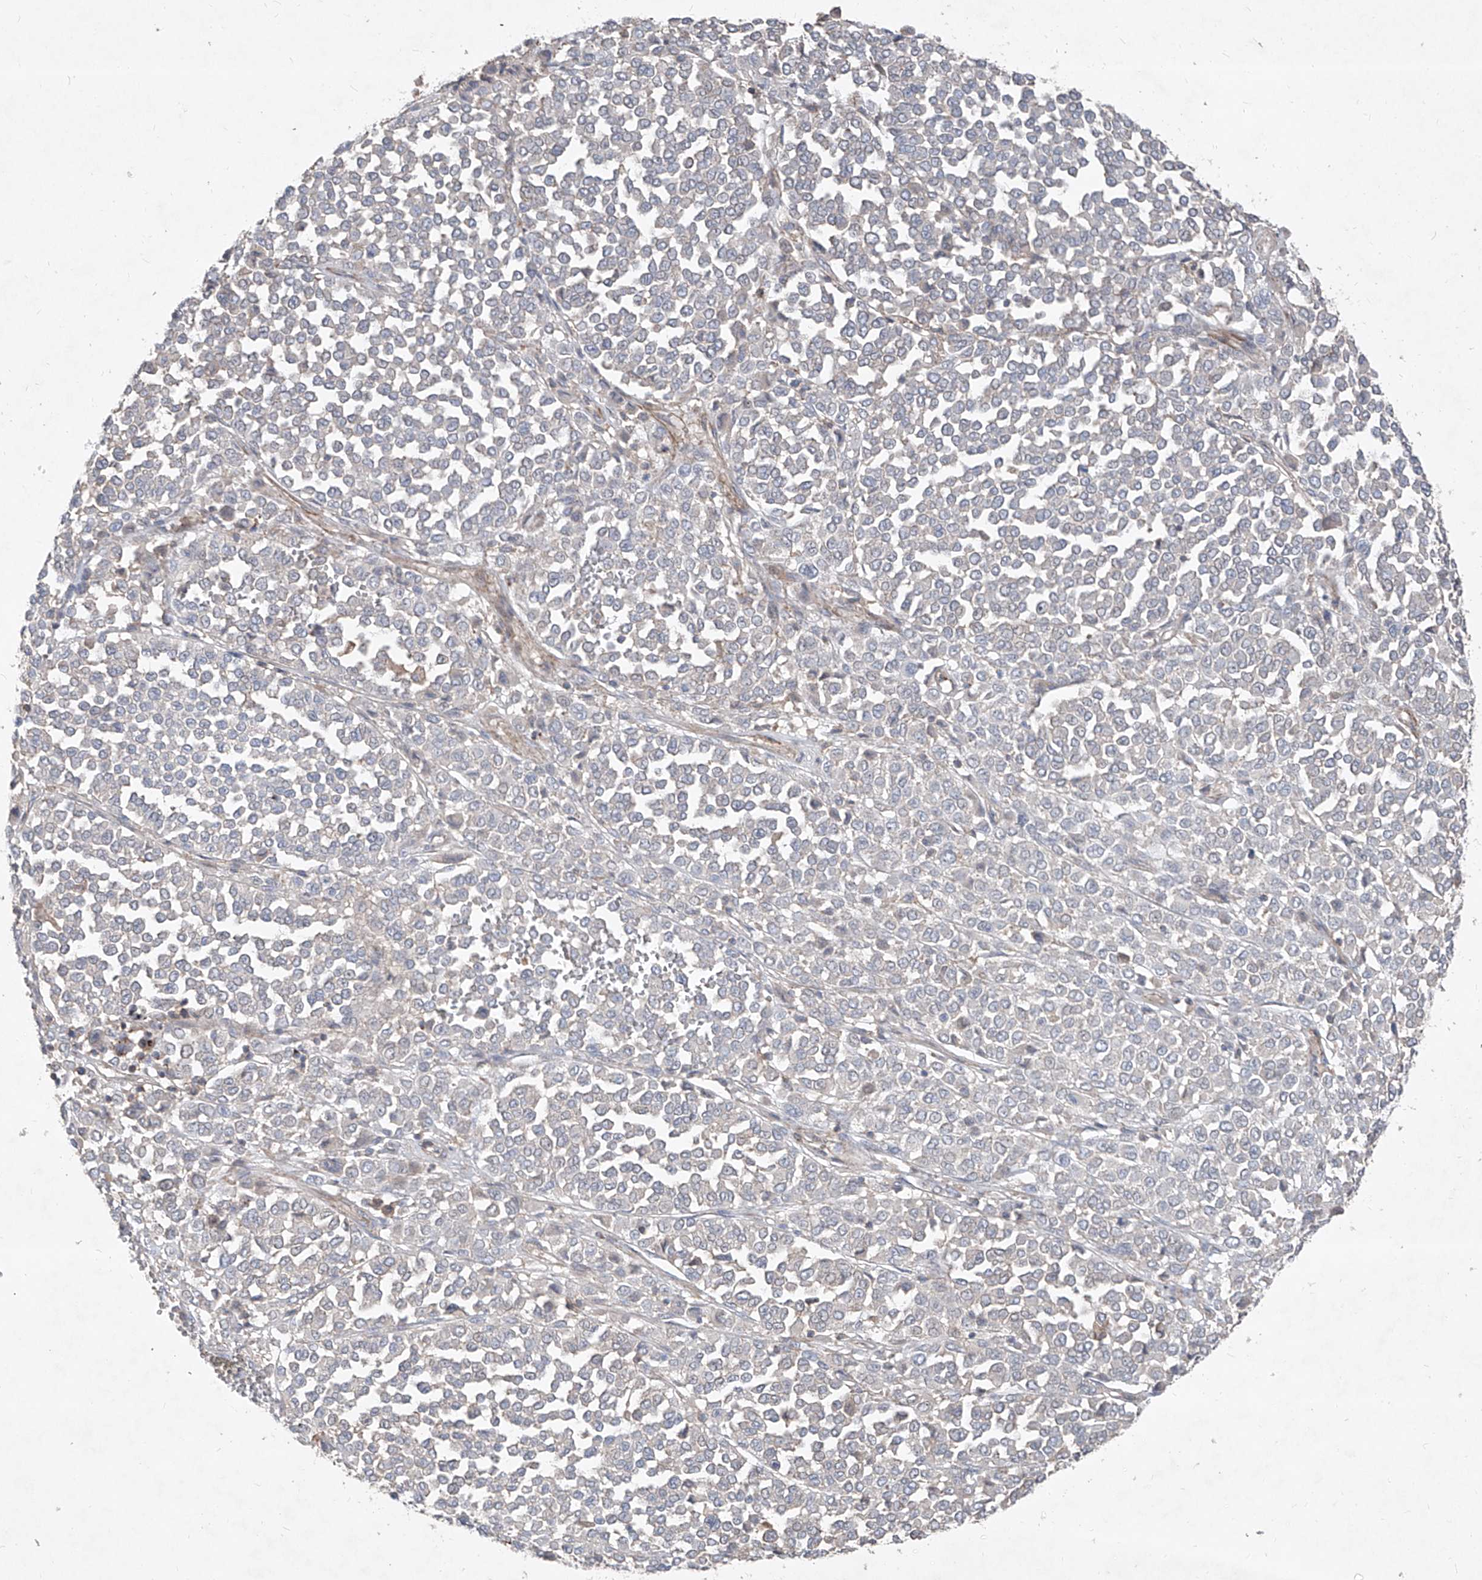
{"staining": {"intensity": "negative", "quantity": "none", "location": "none"}, "tissue": "melanoma", "cell_type": "Tumor cells", "image_type": "cancer", "snomed": [{"axis": "morphology", "description": "Malignant melanoma, Metastatic site"}, {"axis": "topography", "description": "Pancreas"}], "caption": "The IHC micrograph has no significant staining in tumor cells of melanoma tissue.", "gene": "UFD1", "patient": {"sex": "female", "age": 30}}